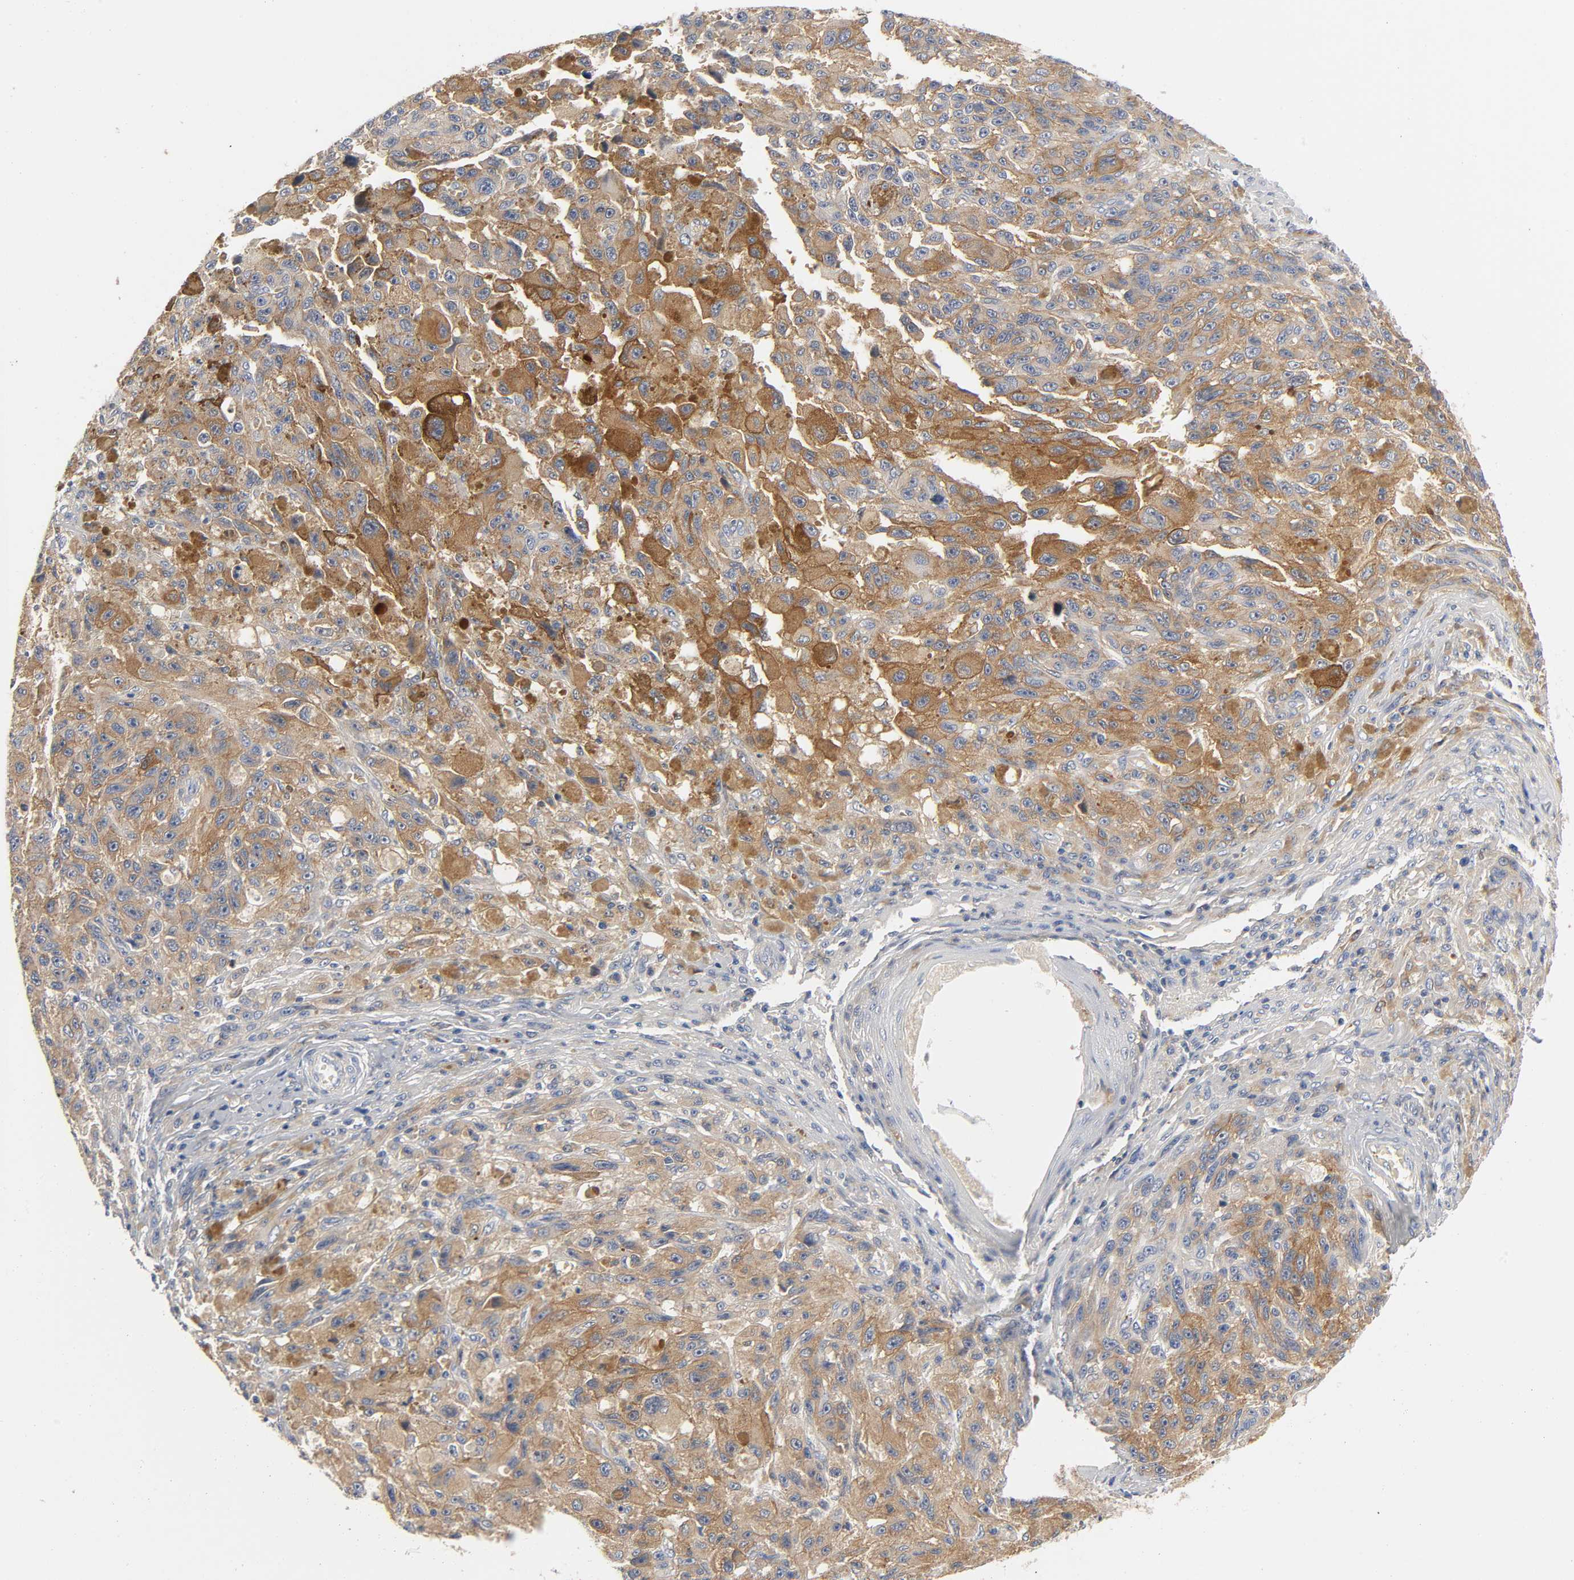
{"staining": {"intensity": "strong", "quantity": ">75%", "location": "cytoplasmic/membranous"}, "tissue": "melanoma", "cell_type": "Tumor cells", "image_type": "cancer", "snomed": [{"axis": "morphology", "description": "Malignant melanoma, NOS"}, {"axis": "topography", "description": "Skin"}], "caption": "Immunohistochemistry (IHC) micrograph of melanoma stained for a protein (brown), which exhibits high levels of strong cytoplasmic/membranous expression in approximately >75% of tumor cells.", "gene": "SRC", "patient": {"sex": "male", "age": 81}}